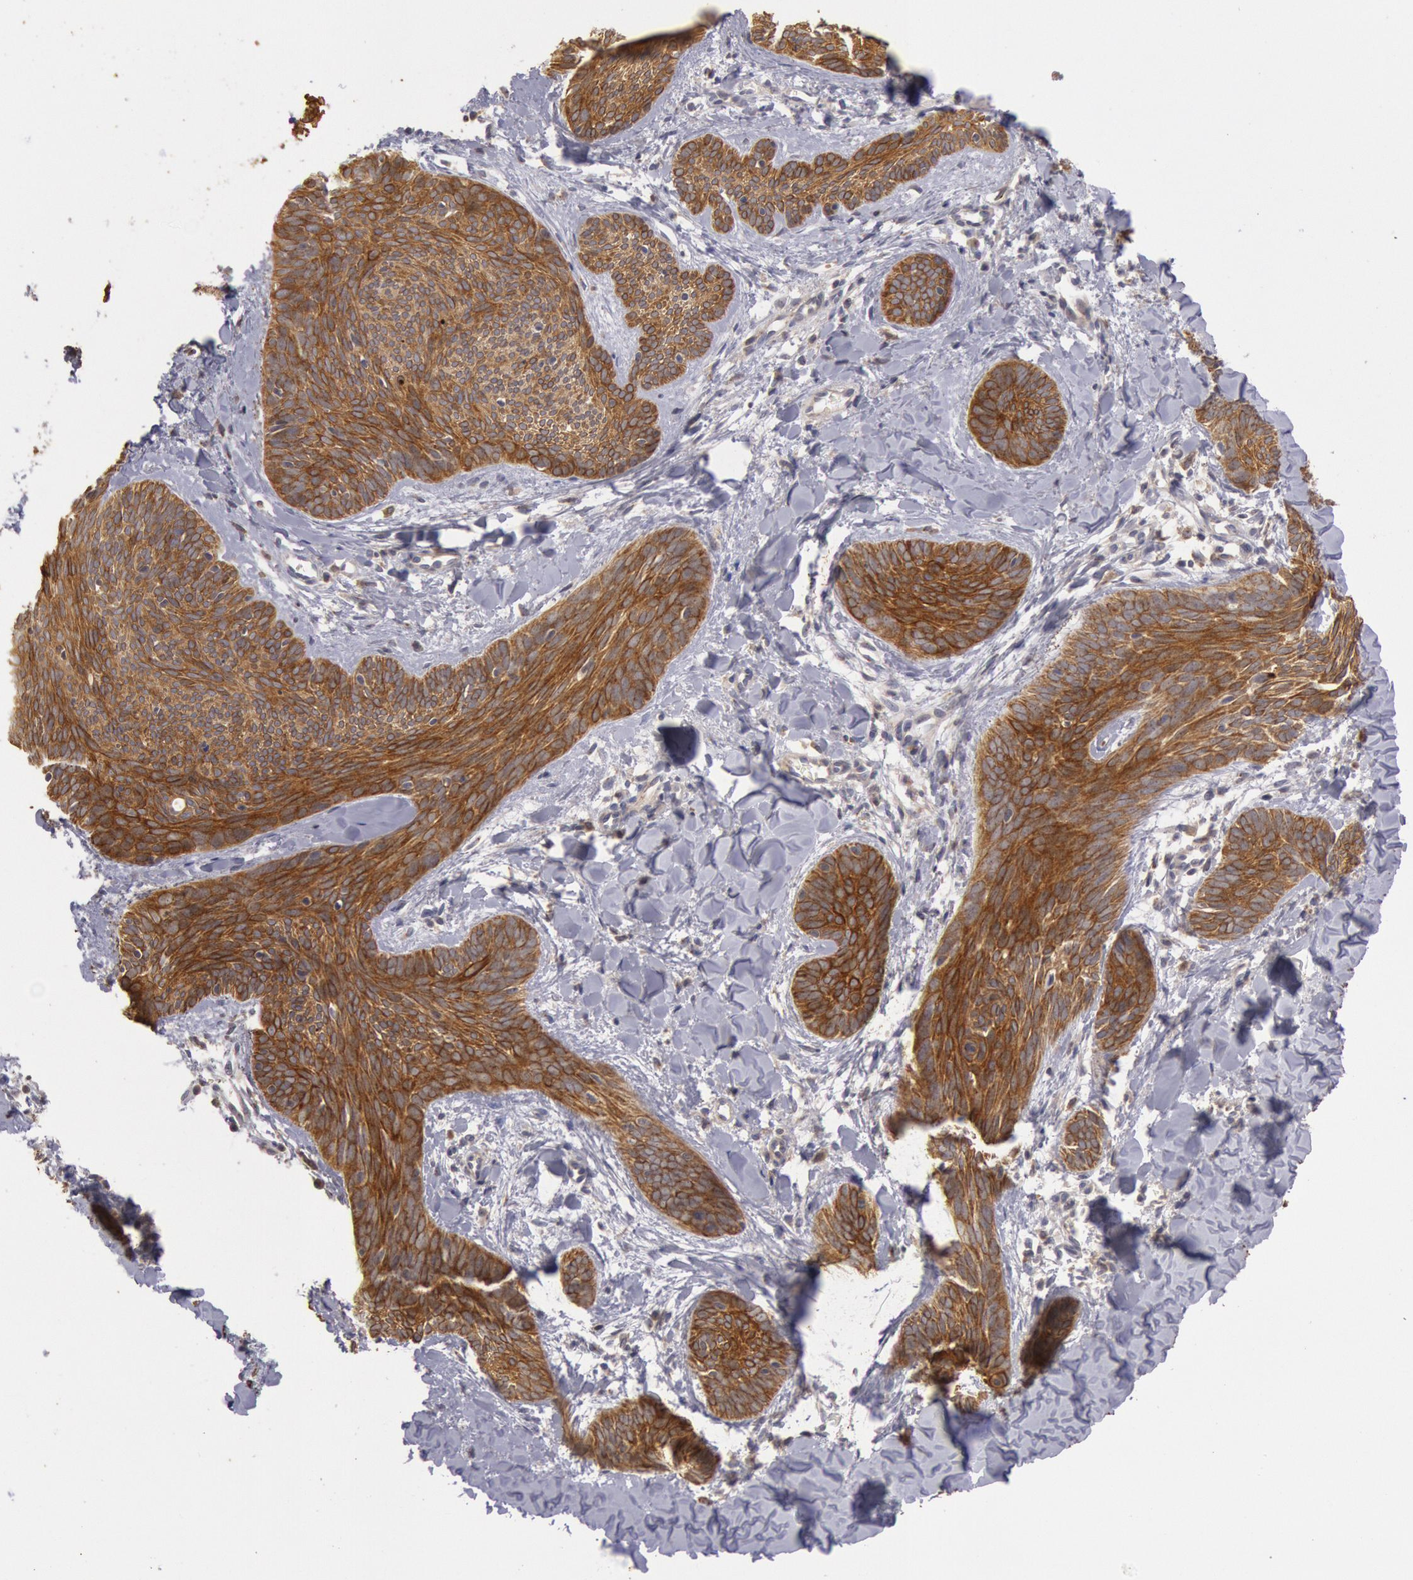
{"staining": {"intensity": "strong", "quantity": ">75%", "location": "cytoplasmic/membranous"}, "tissue": "skin cancer", "cell_type": "Tumor cells", "image_type": "cancer", "snomed": [{"axis": "morphology", "description": "Basal cell carcinoma"}, {"axis": "topography", "description": "Skin"}], "caption": "High-power microscopy captured an IHC micrograph of skin basal cell carcinoma, revealing strong cytoplasmic/membranous positivity in approximately >75% of tumor cells.", "gene": "PLA2G6", "patient": {"sex": "female", "age": 81}}